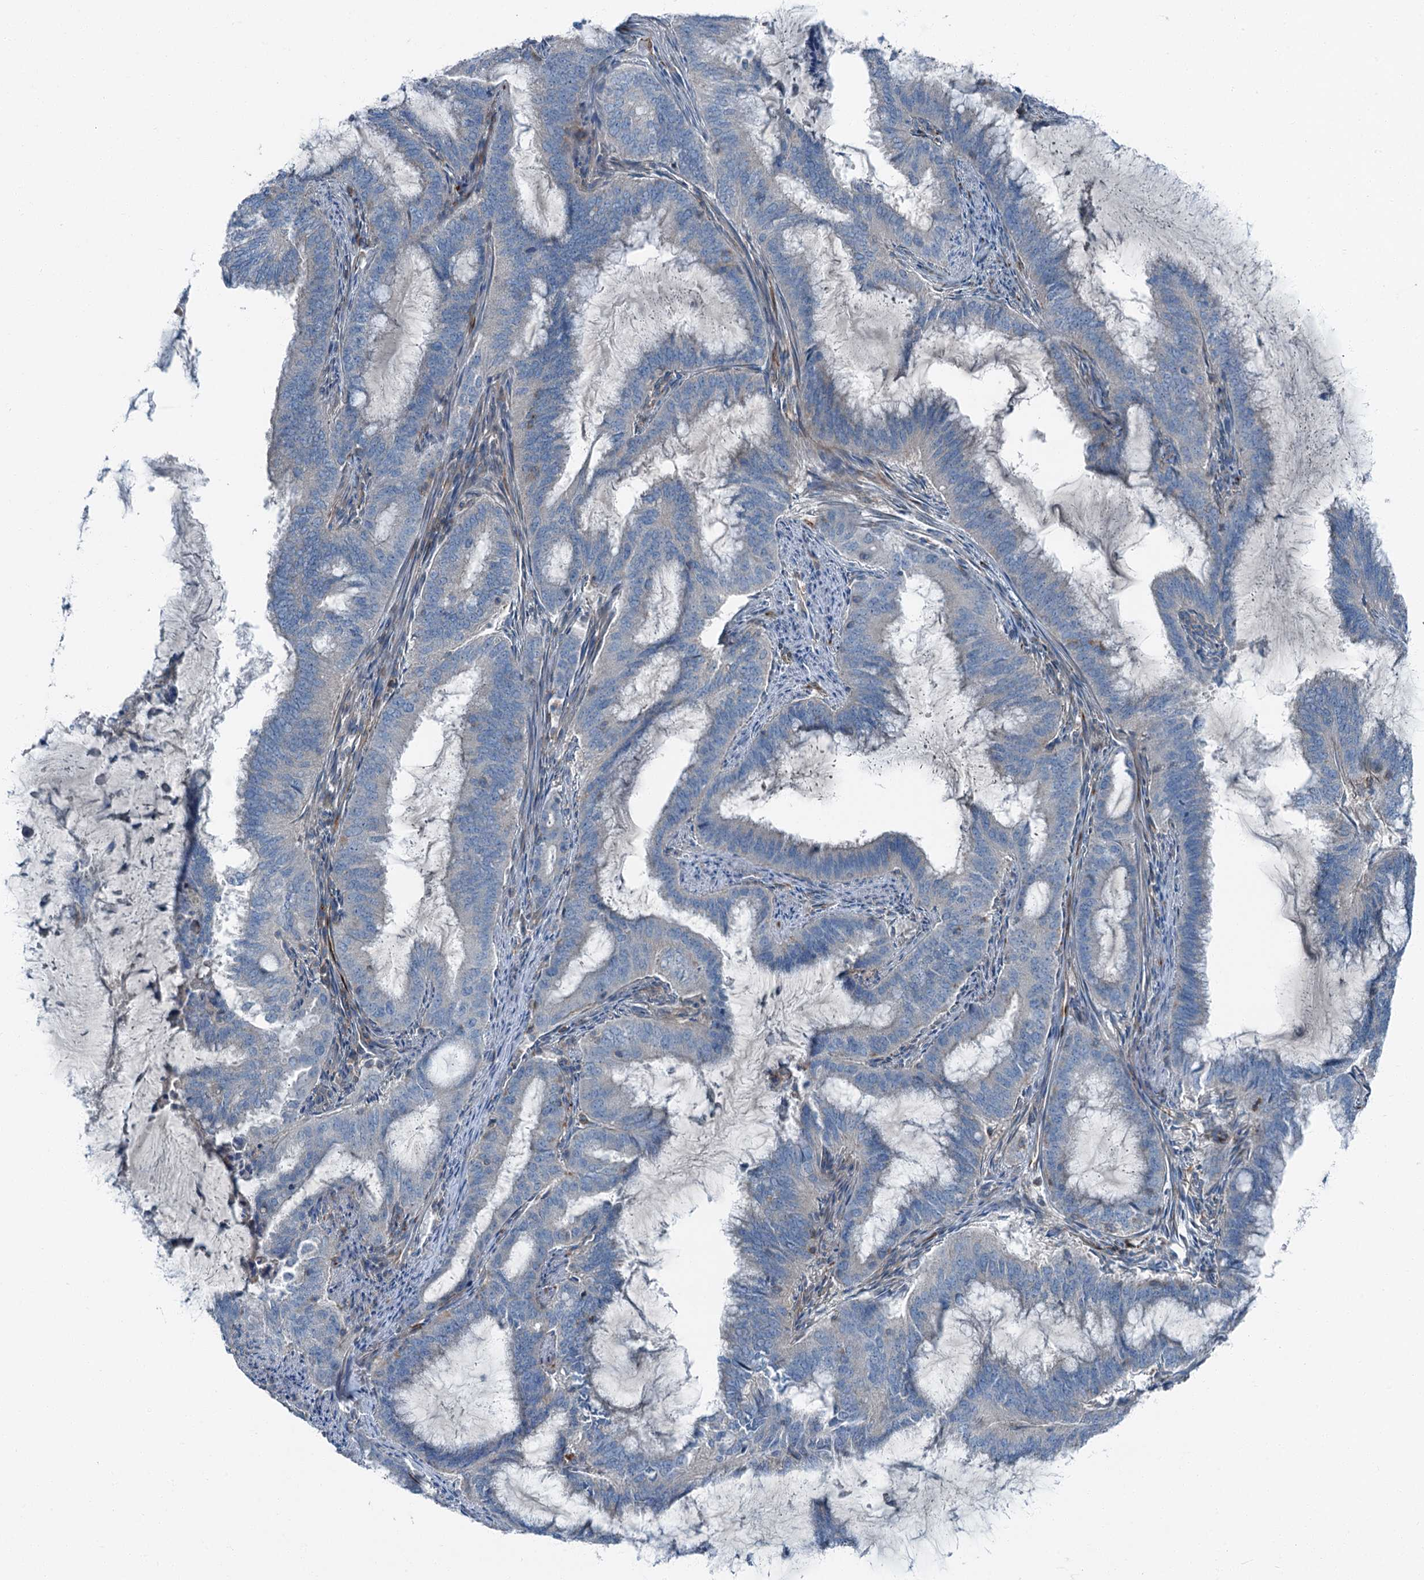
{"staining": {"intensity": "negative", "quantity": "none", "location": "none"}, "tissue": "endometrial cancer", "cell_type": "Tumor cells", "image_type": "cancer", "snomed": [{"axis": "morphology", "description": "Adenocarcinoma, NOS"}, {"axis": "topography", "description": "Endometrium"}], "caption": "There is no significant expression in tumor cells of endometrial cancer (adenocarcinoma).", "gene": "AXL", "patient": {"sex": "female", "age": 51}}